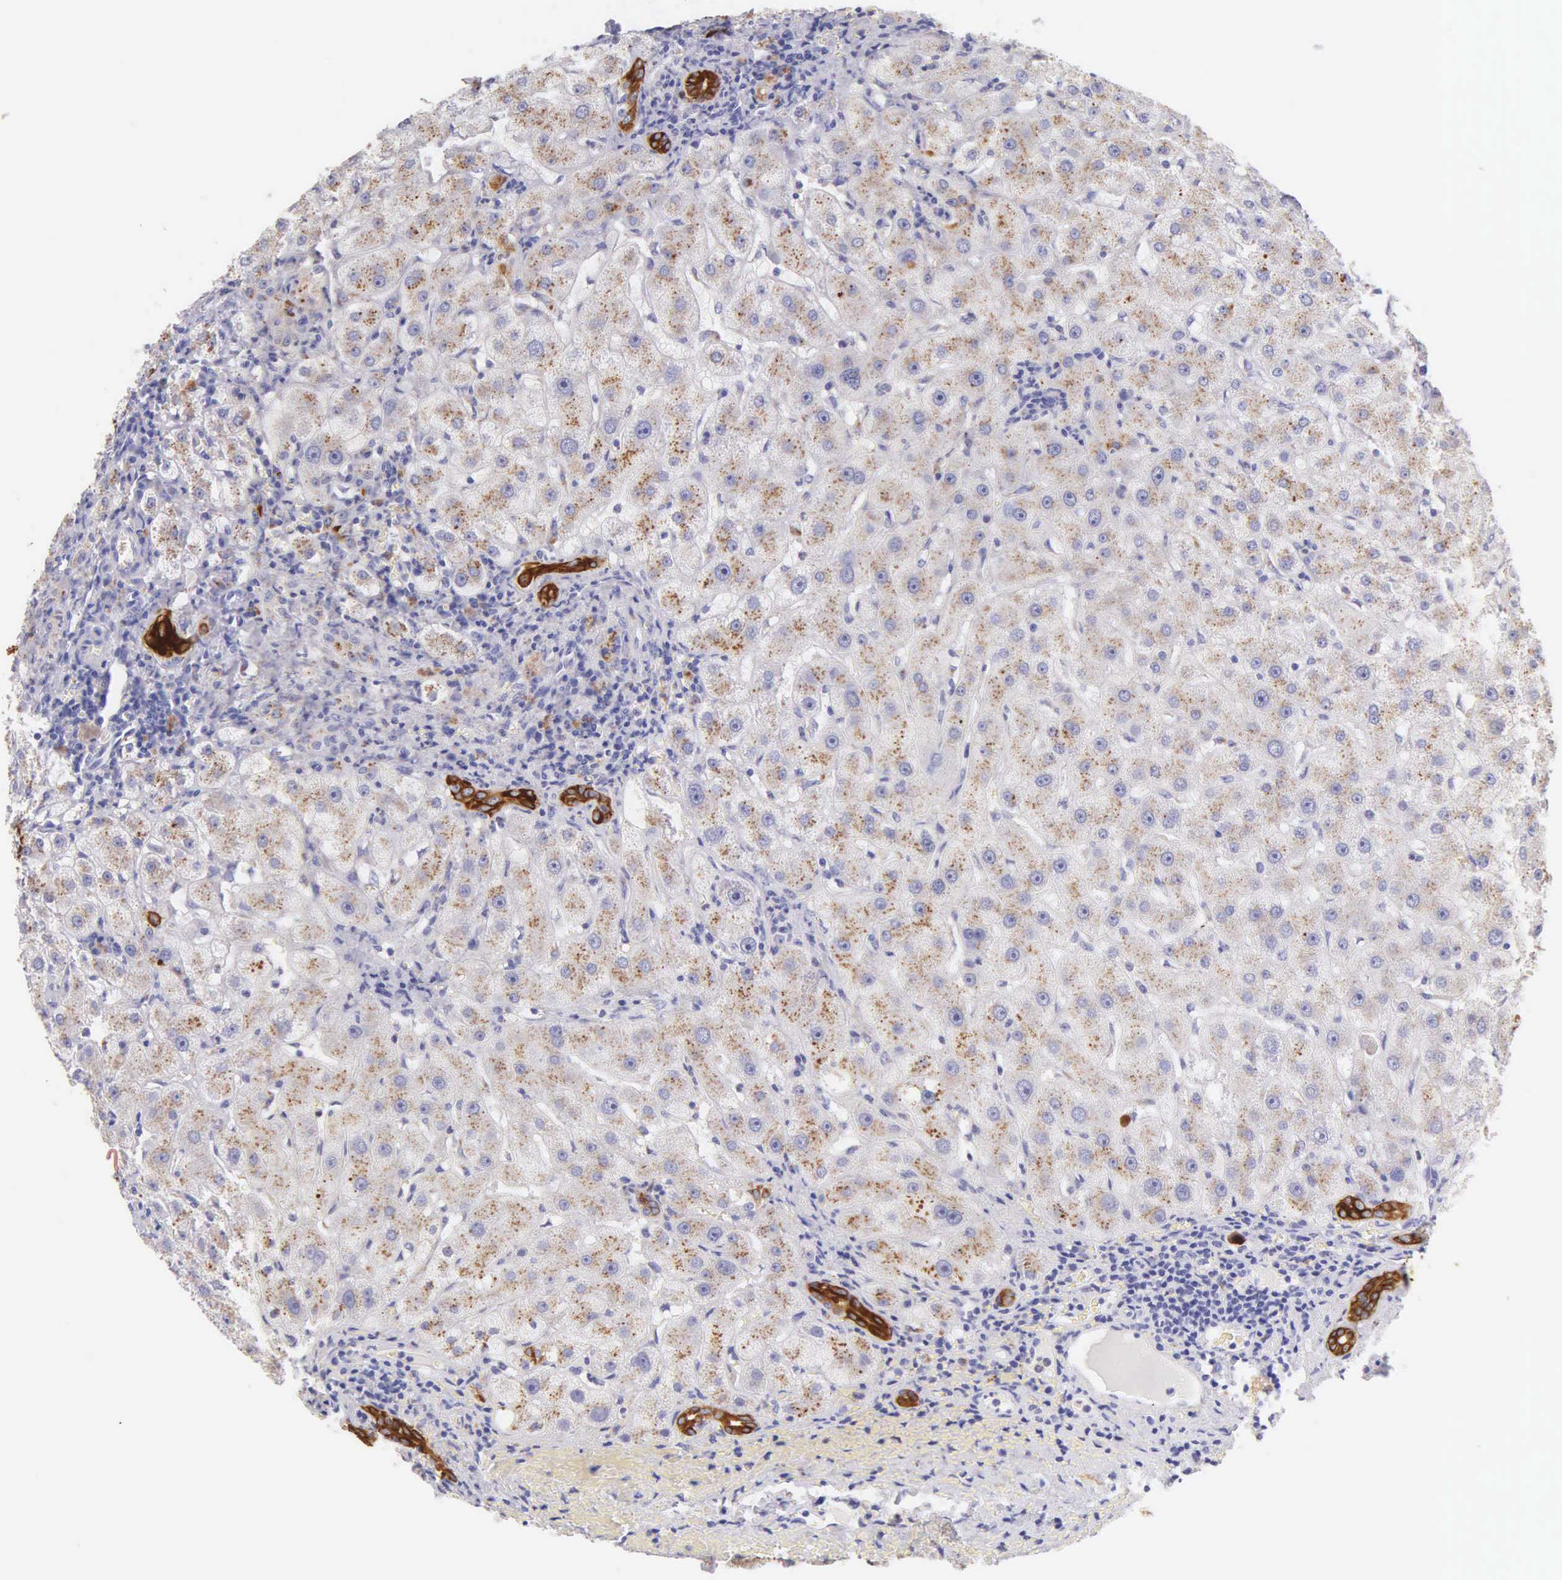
{"staining": {"intensity": "strong", "quantity": ">75%", "location": "cytoplasmic/membranous"}, "tissue": "liver", "cell_type": "Cholangiocytes", "image_type": "normal", "snomed": [{"axis": "morphology", "description": "Normal tissue, NOS"}, {"axis": "topography", "description": "Liver"}], "caption": "Immunohistochemical staining of normal human liver reveals >75% levels of strong cytoplasmic/membranous protein staining in approximately >75% of cholangiocytes. (DAB (3,3'-diaminobenzidine) IHC with brightfield microscopy, high magnification).", "gene": "KRT14", "patient": {"sex": "female", "age": 79}}